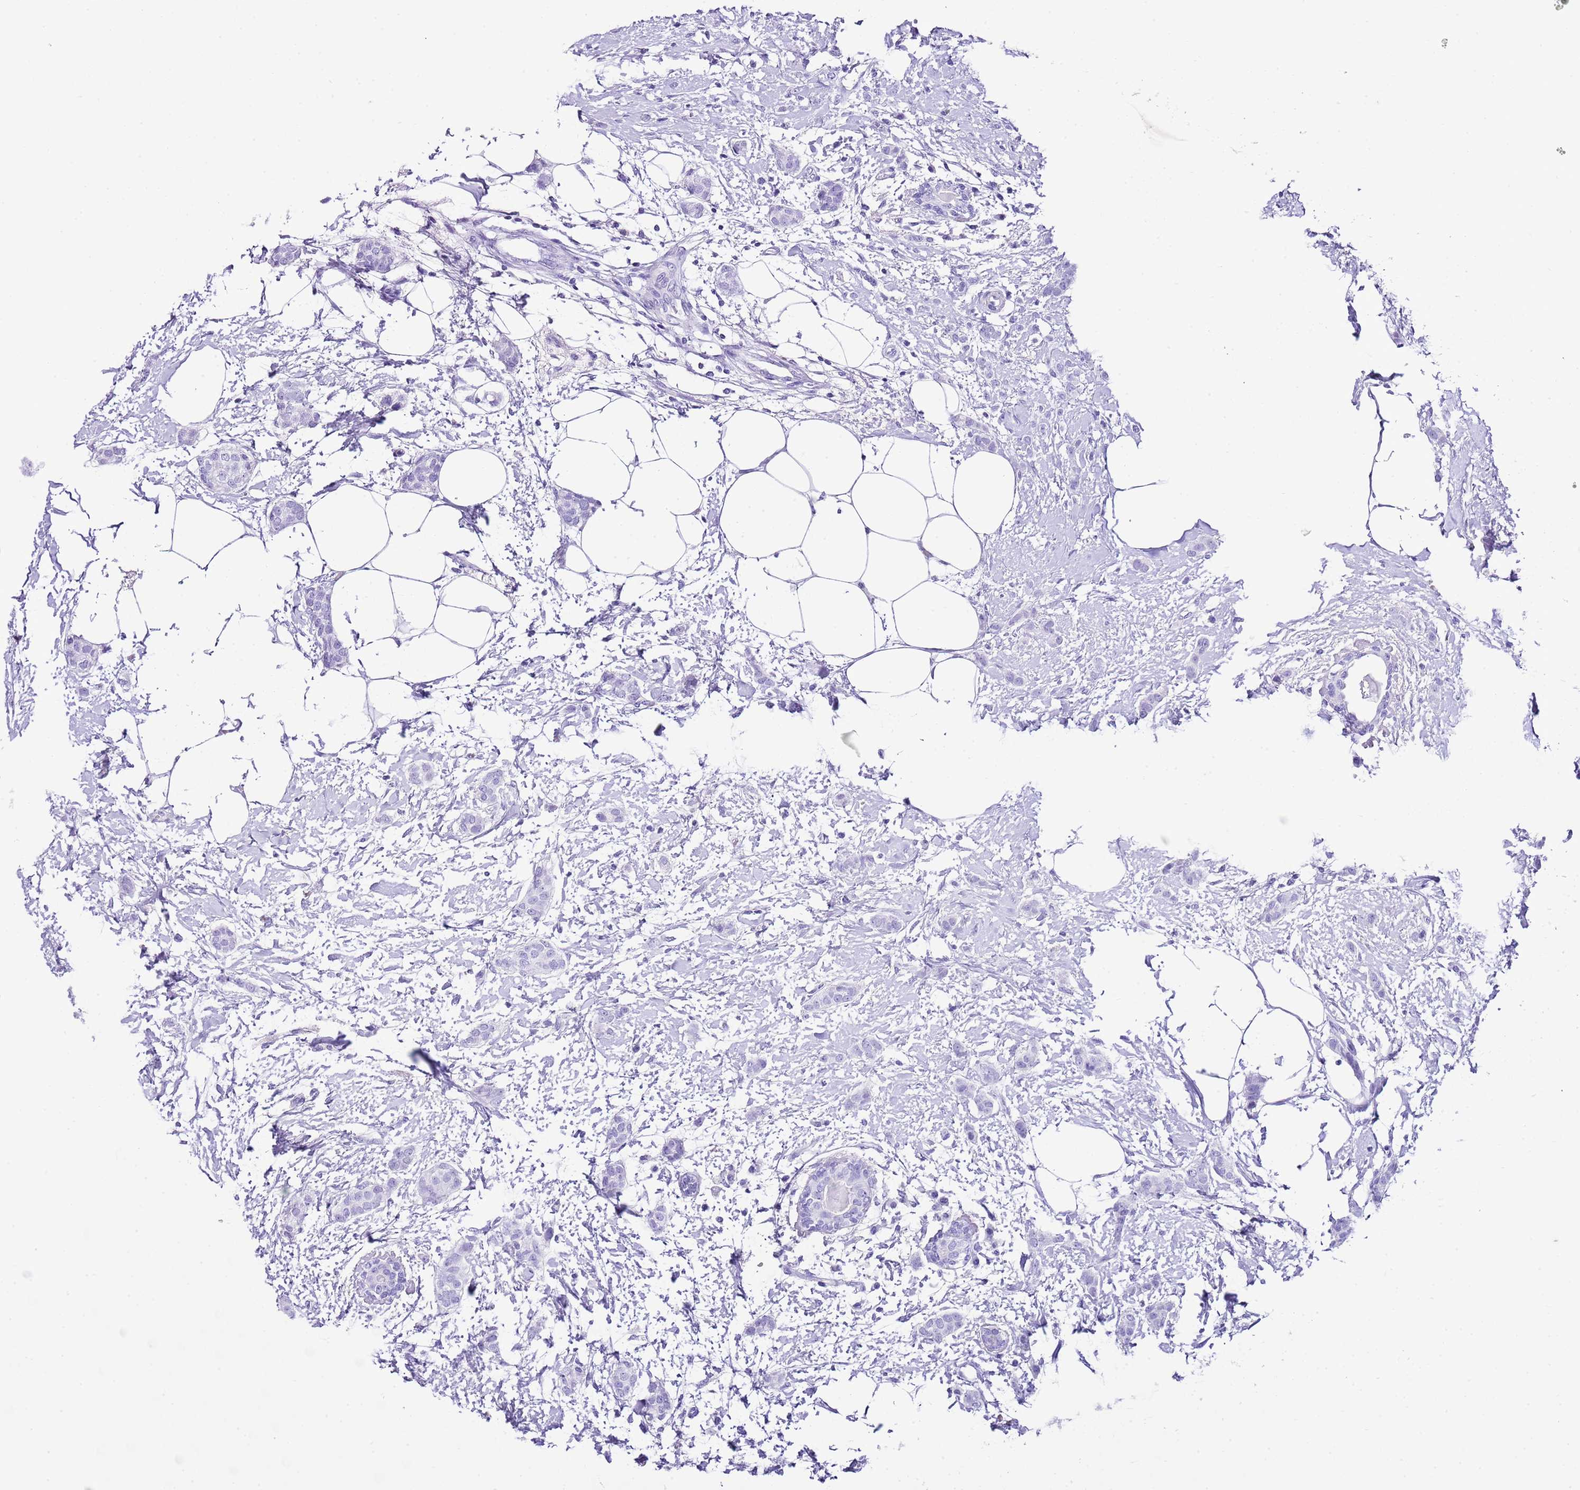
{"staining": {"intensity": "negative", "quantity": "none", "location": "none"}, "tissue": "breast cancer", "cell_type": "Tumor cells", "image_type": "cancer", "snomed": [{"axis": "morphology", "description": "Duct carcinoma"}, {"axis": "topography", "description": "Breast"}], "caption": "Human breast infiltrating ductal carcinoma stained for a protein using immunohistochemistry exhibits no staining in tumor cells.", "gene": "KCNC1", "patient": {"sex": "female", "age": 72}}